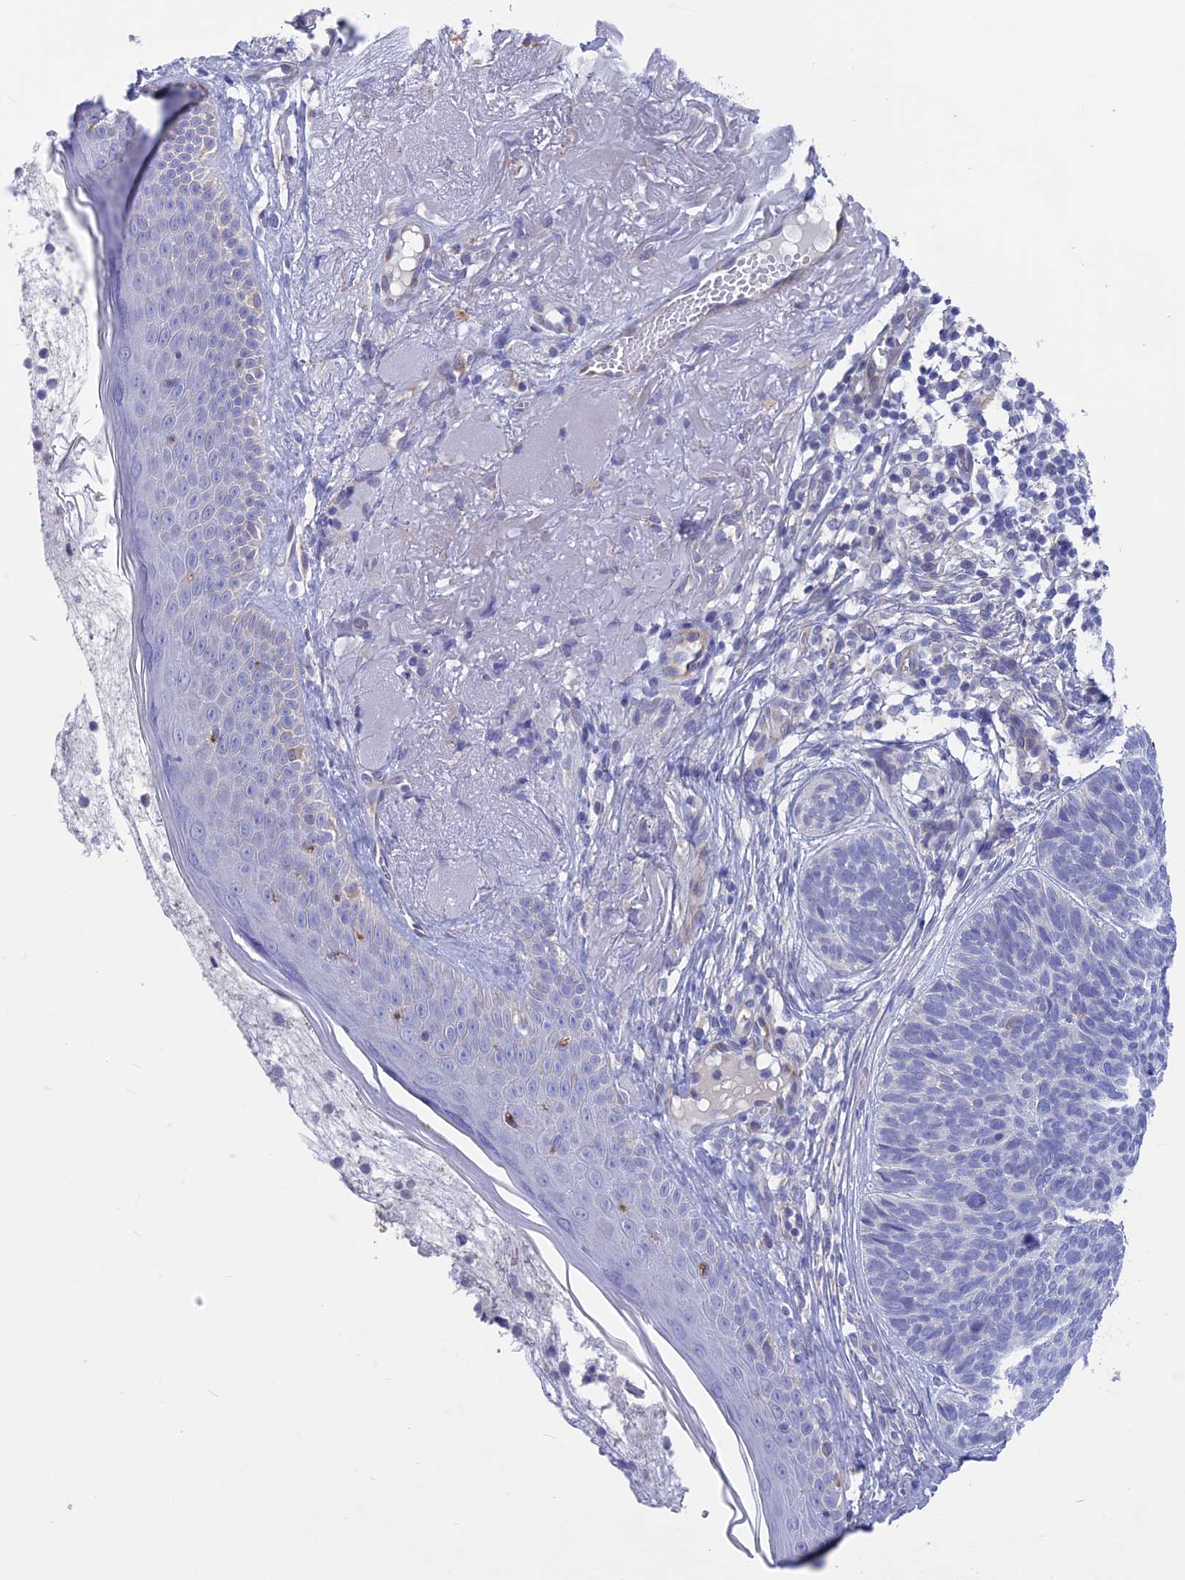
{"staining": {"intensity": "negative", "quantity": "none", "location": "none"}, "tissue": "skin cancer", "cell_type": "Tumor cells", "image_type": "cancer", "snomed": [{"axis": "morphology", "description": "Normal tissue, NOS"}, {"axis": "morphology", "description": "Basal cell carcinoma"}, {"axis": "topography", "description": "Skin"}], "caption": "IHC photomicrograph of neoplastic tissue: skin basal cell carcinoma stained with DAB displays no significant protein positivity in tumor cells.", "gene": "SNTN", "patient": {"sex": "male", "age": 66}}